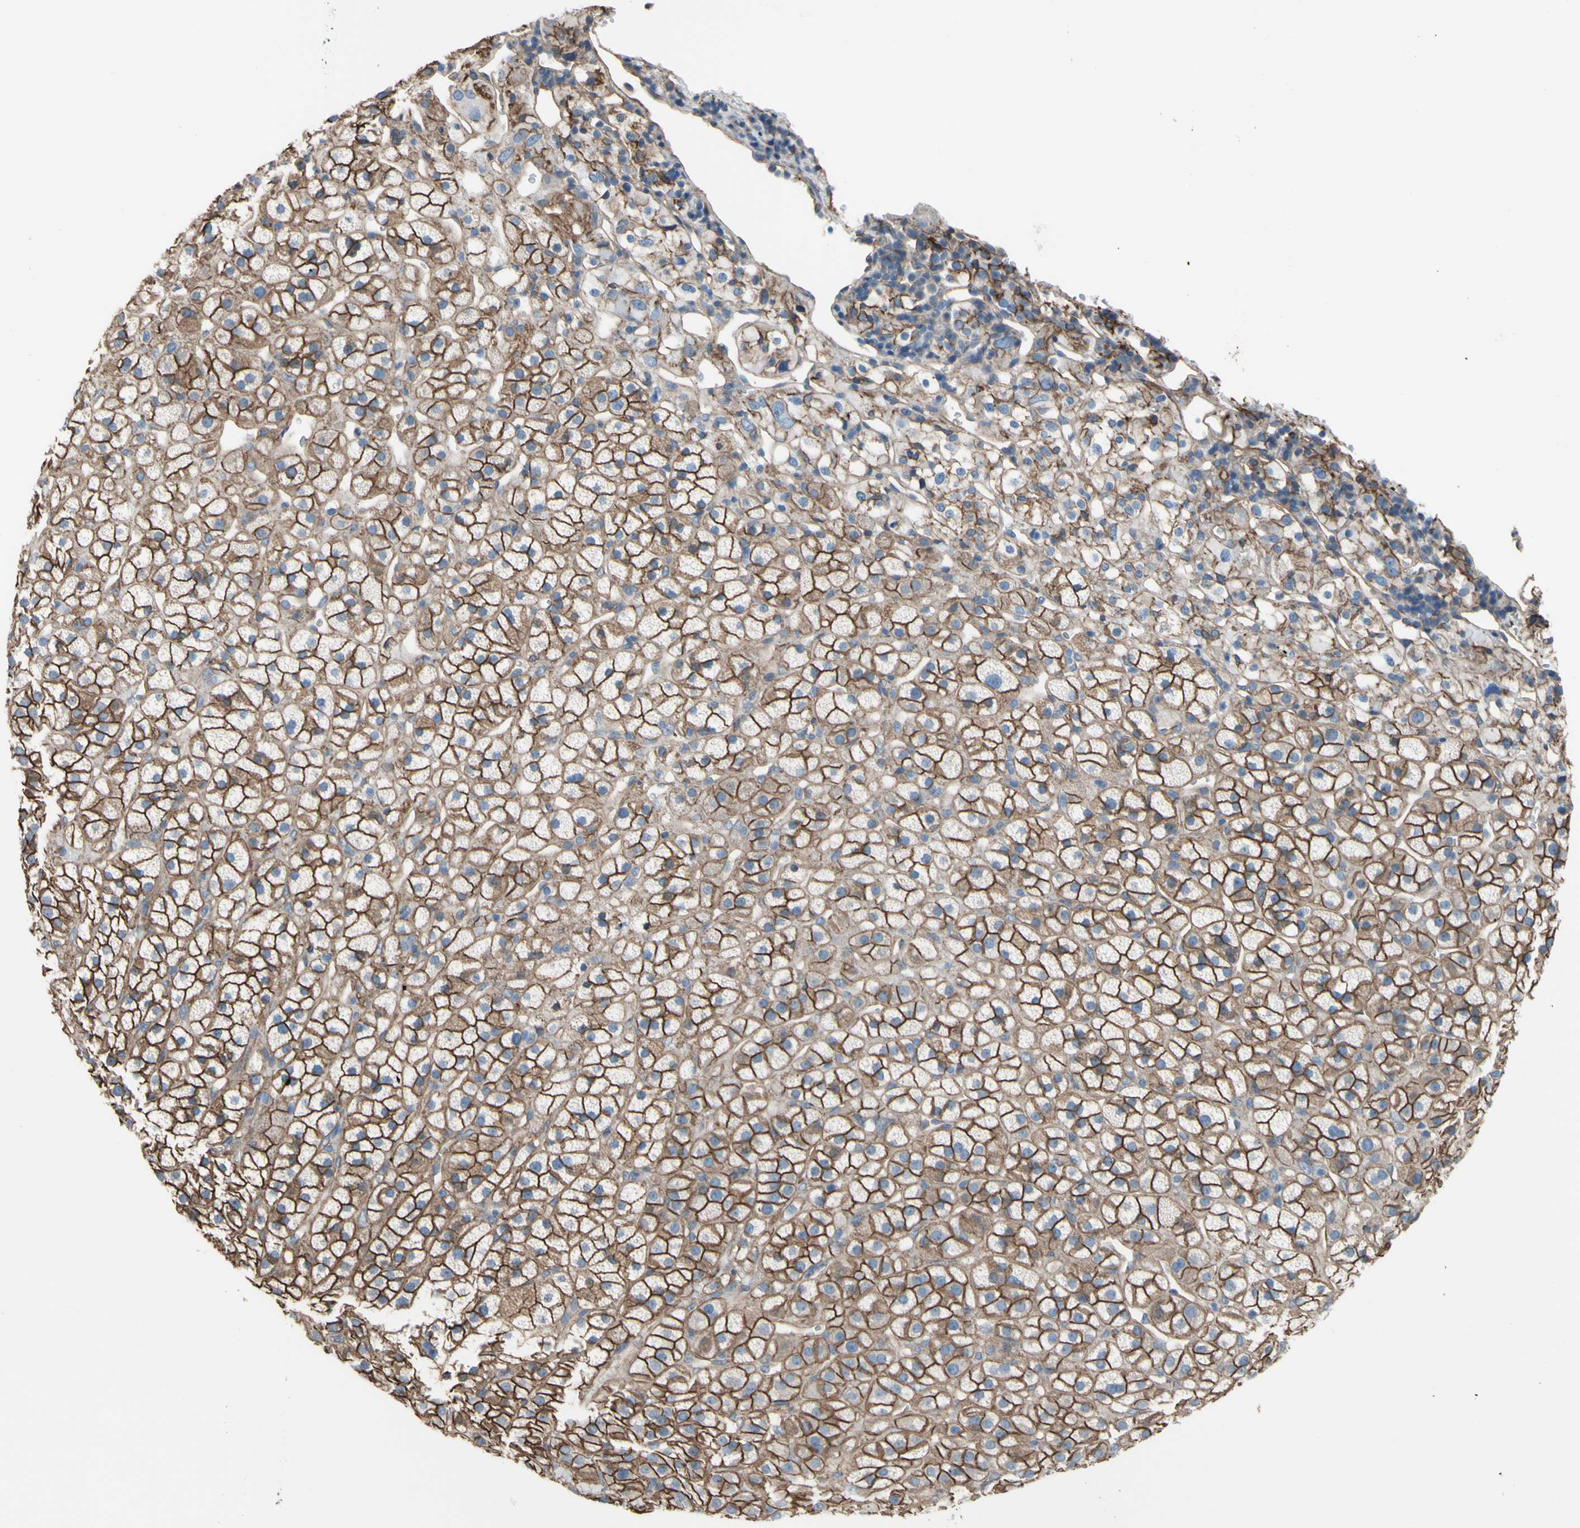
{"staining": {"intensity": "strong", "quantity": ">75%", "location": "cytoplasmic/membranous"}, "tissue": "adrenal gland", "cell_type": "Glandular cells", "image_type": "normal", "snomed": [{"axis": "morphology", "description": "Normal tissue, NOS"}, {"axis": "topography", "description": "Adrenal gland"}], "caption": "Adrenal gland stained with IHC shows strong cytoplasmic/membranous staining in about >75% of glandular cells. Immunohistochemistry (ihc) stains the protein of interest in brown and the nuclei are stained blue.", "gene": "TPBG", "patient": {"sex": "male", "age": 56}}